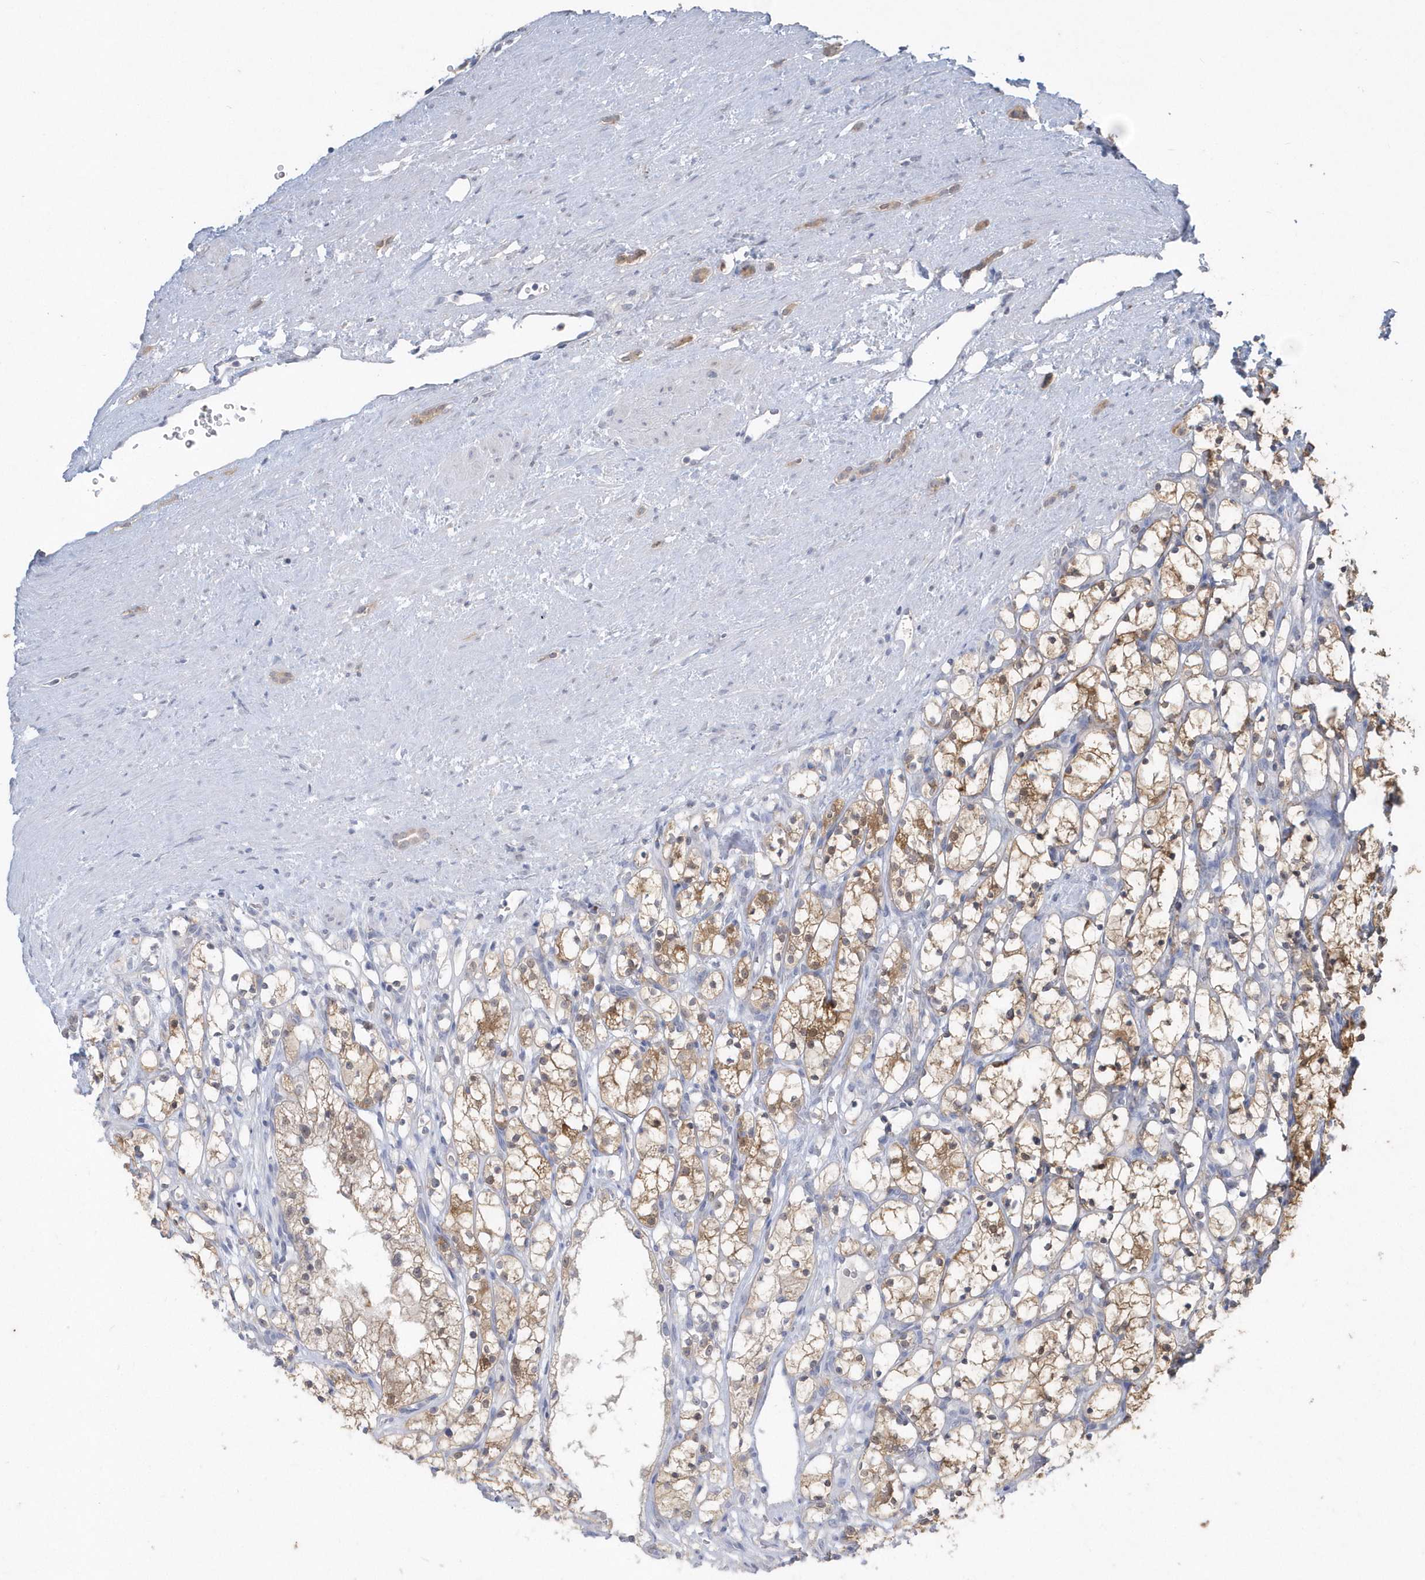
{"staining": {"intensity": "moderate", "quantity": ">75%", "location": "cytoplasmic/membranous"}, "tissue": "renal cancer", "cell_type": "Tumor cells", "image_type": "cancer", "snomed": [{"axis": "morphology", "description": "Adenocarcinoma, NOS"}, {"axis": "topography", "description": "Kidney"}], "caption": "Tumor cells reveal medium levels of moderate cytoplasmic/membranous staining in about >75% of cells in human adenocarcinoma (renal).", "gene": "AKR7A2", "patient": {"sex": "female", "age": 69}}